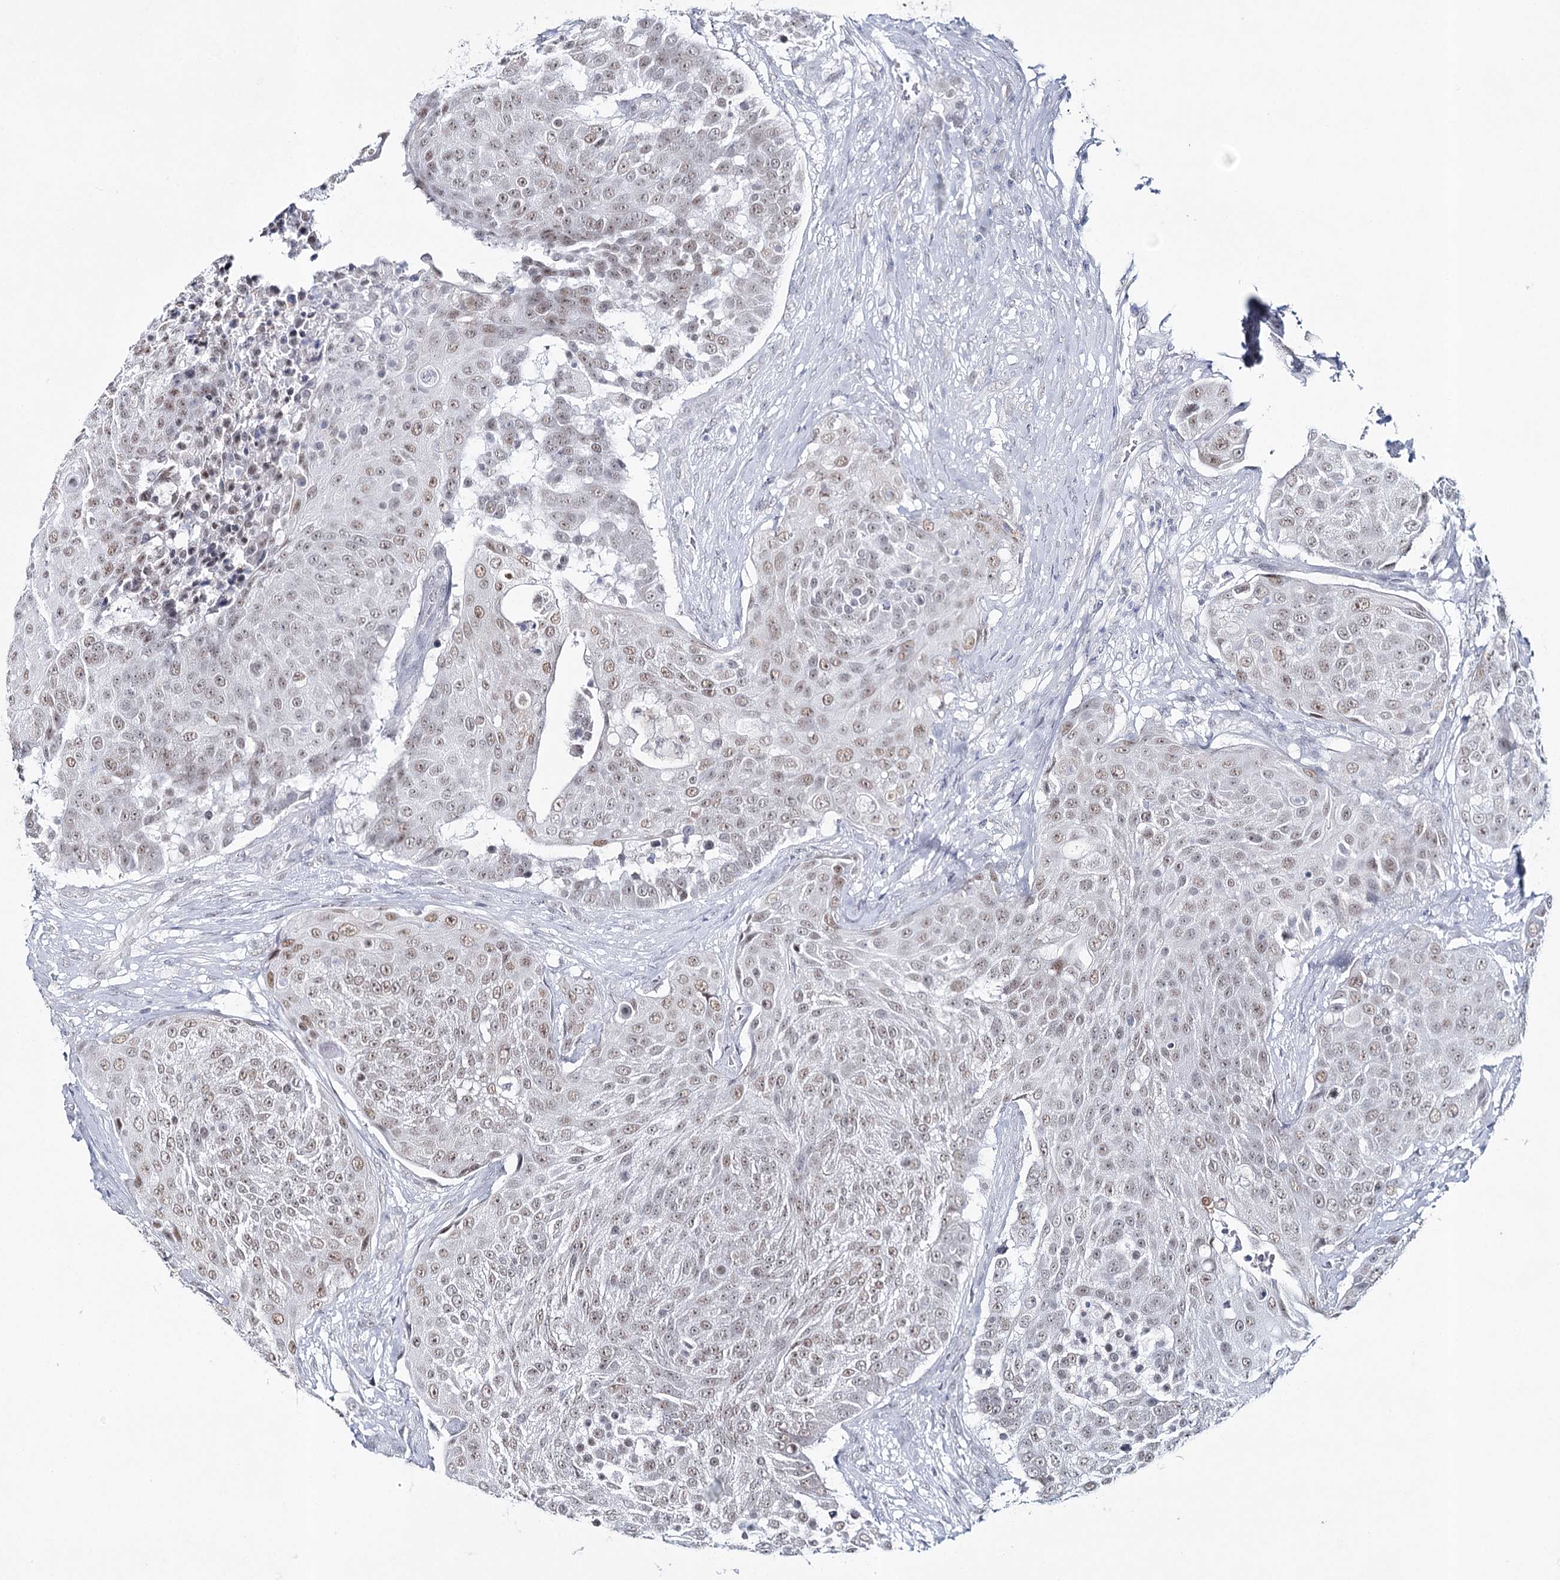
{"staining": {"intensity": "weak", "quantity": ">75%", "location": "nuclear"}, "tissue": "urothelial cancer", "cell_type": "Tumor cells", "image_type": "cancer", "snomed": [{"axis": "morphology", "description": "Urothelial carcinoma, High grade"}, {"axis": "topography", "description": "Urinary bladder"}], "caption": "Immunohistochemistry photomicrograph of urothelial cancer stained for a protein (brown), which exhibits low levels of weak nuclear expression in about >75% of tumor cells.", "gene": "ZC3H8", "patient": {"sex": "female", "age": 63}}